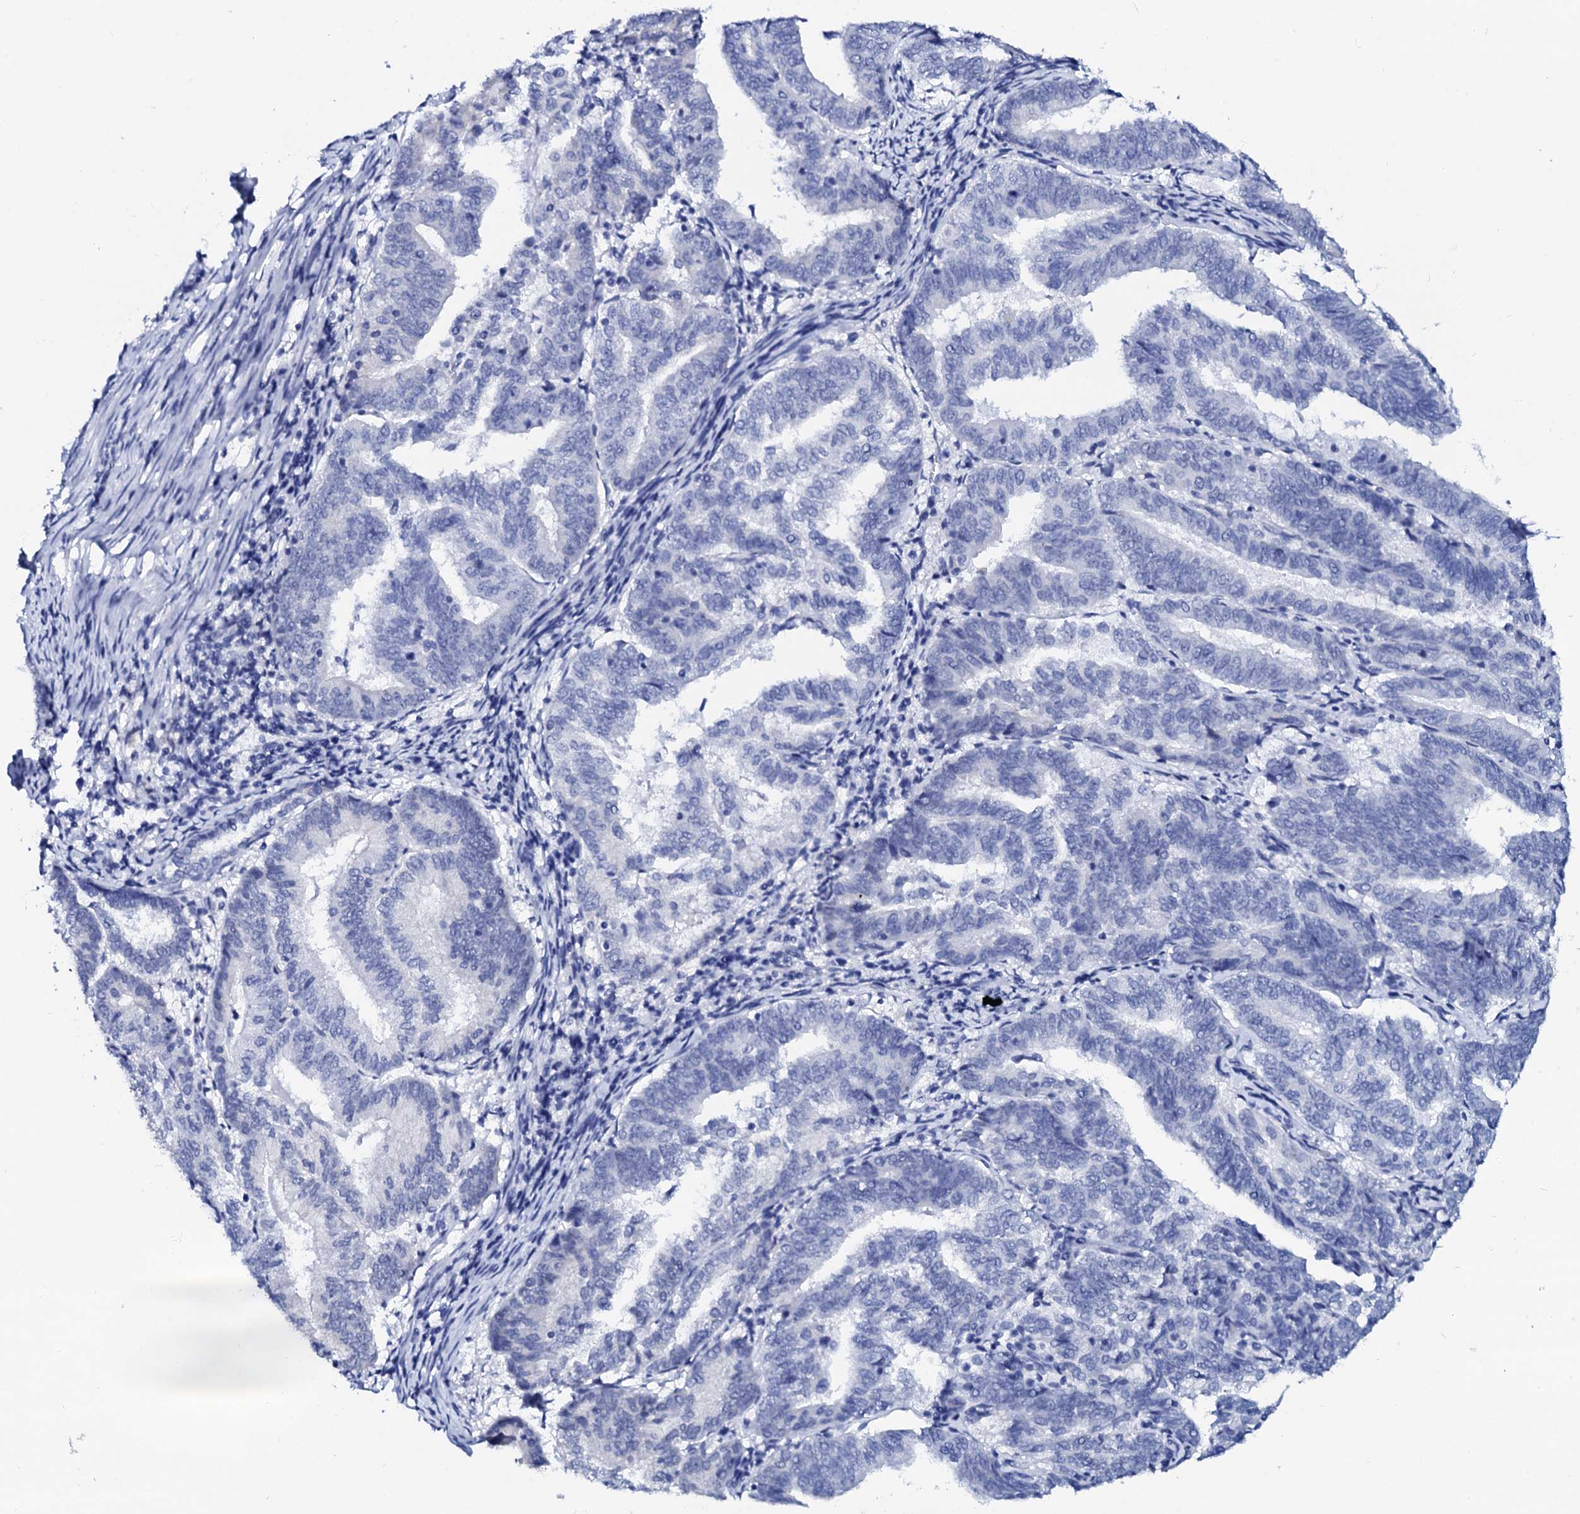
{"staining": {"intensity": "negative", "quantity": "none", "location": "none"}, "tissue": "endometrial cancer", "cell_type": "Tumor cells", "image_type": "cancer", "snomed": [{"axis": "morphology", "description": "Adenocarcinoma, NOS"}, {"axis": "topography", "description": "Endometrium"}], "caption": "A histopathology image of endometrial cancer (adenocarcinoma) stained for a protein demonstrates no brown staining in tumor cells.", "gene": "SPATA19", "patient": {"sex": "female", "age": 80}}